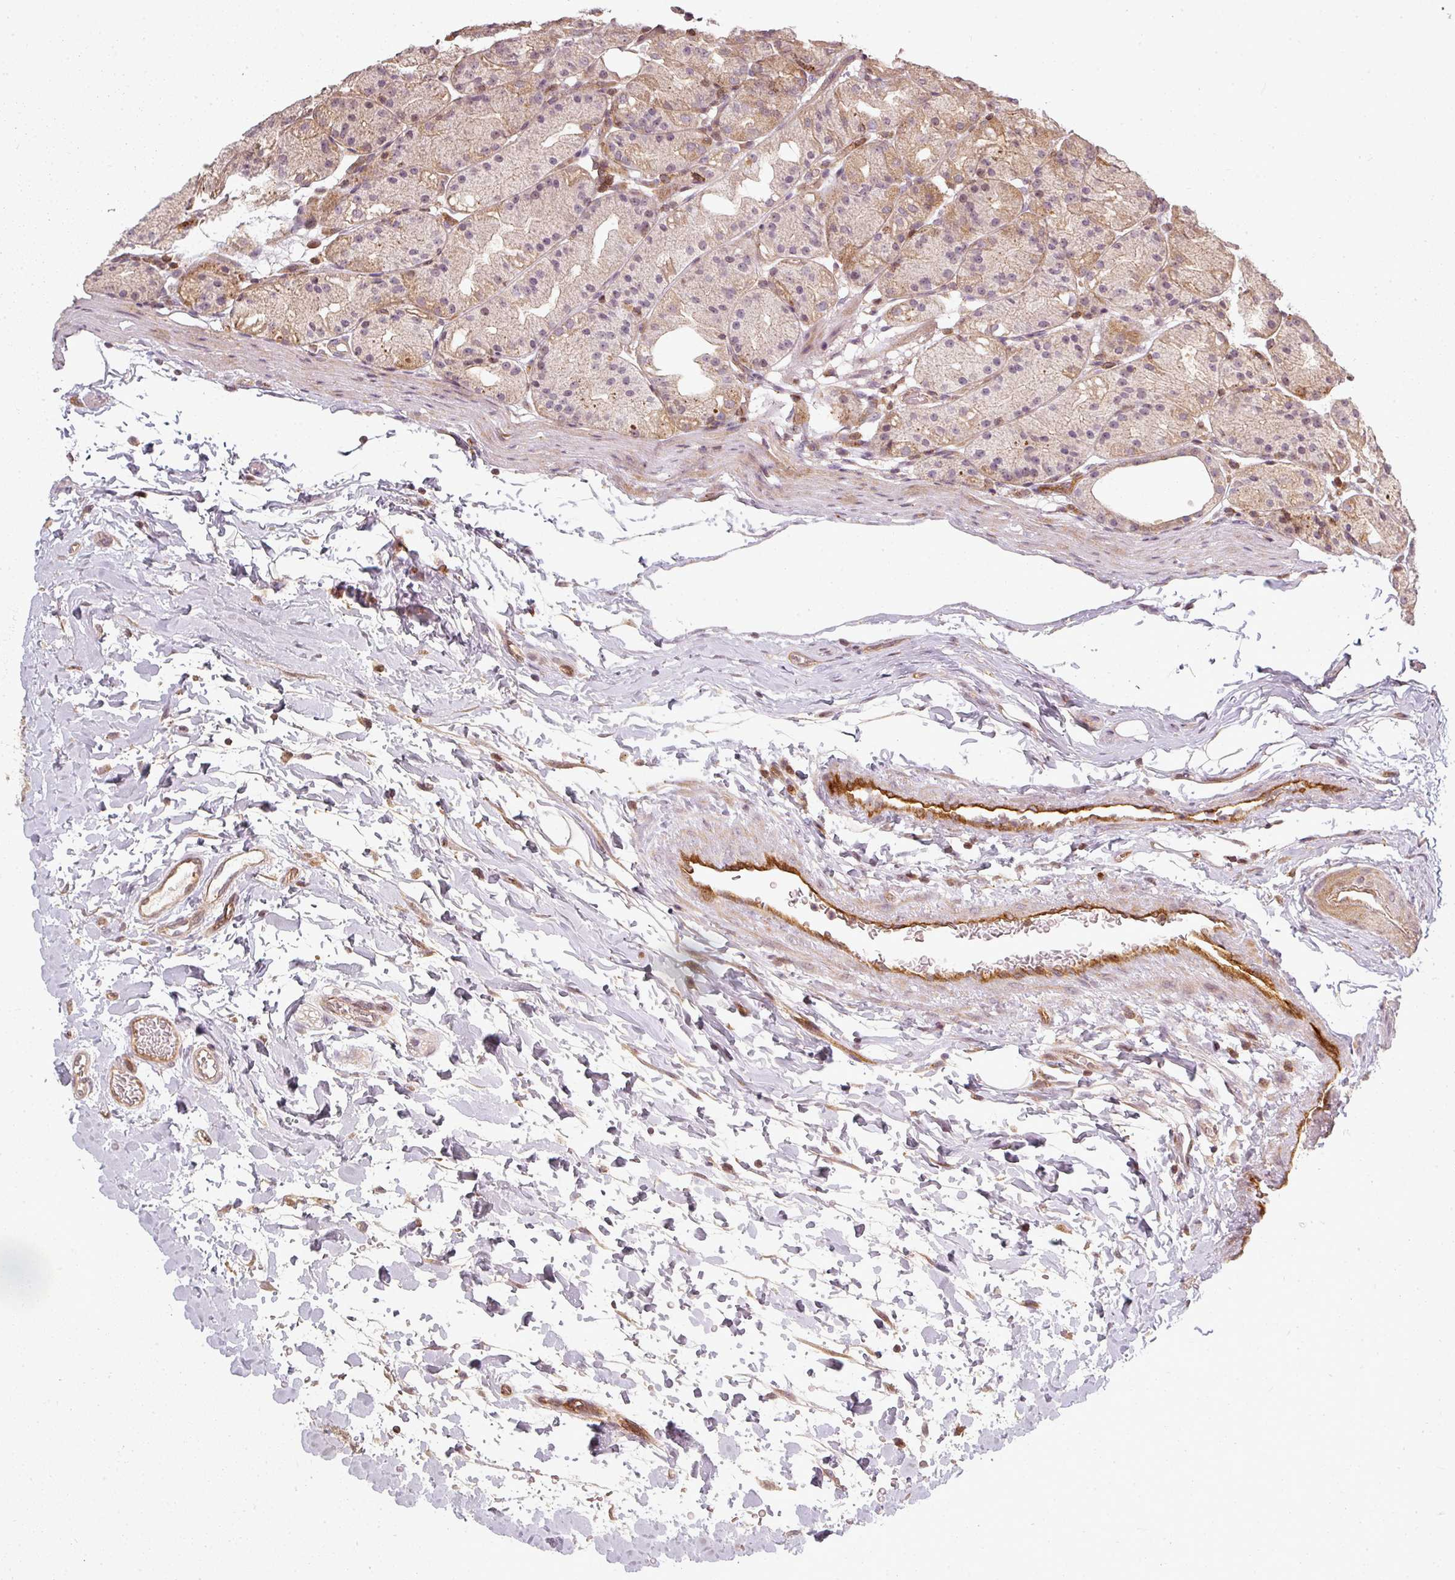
{"staining": {"intensity": "strong", "quantity": "25%-75%", "location": "cytoplasmic/membranous"}, "tissue": "stomach", "cell_type": "Glandular cells", "image_type": "normal", "snomed": [{"axis": "morphology", "description": "Normal tissue, NOS"}, {"axis": "topography", "description": "Stomach, upper"}], "caption": "Immunohistochemistry image of unremarkable human stomach stained for a protein (brown), which displays high levels of strong cytoplasmic/membranous positivity in about 25%-75% of glandular cells.", "gene": "CLIC1", "patient": {"sex": "male", "age": 48}}